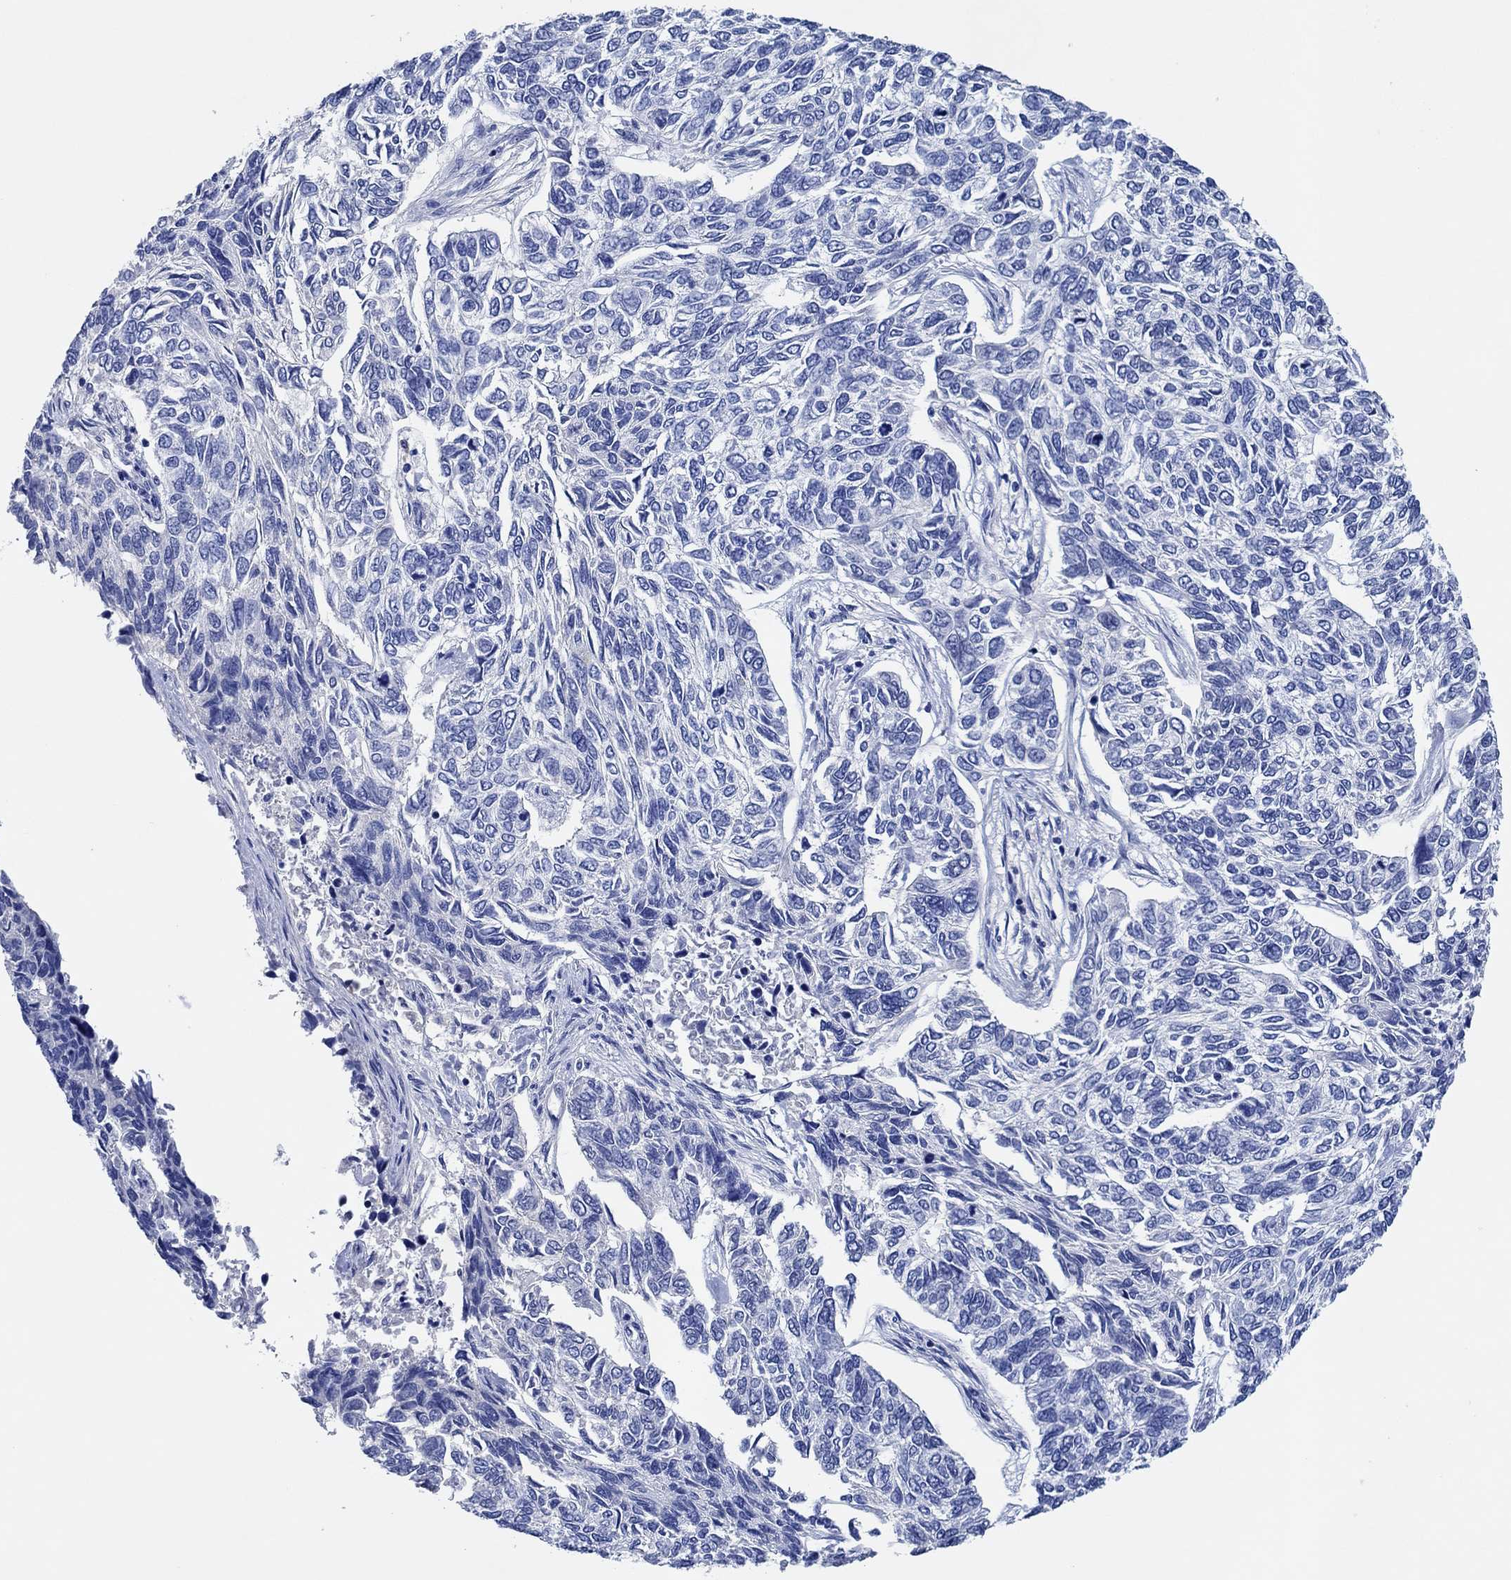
{"staining": {"intensity": "negative", "quantity": "none", "location": "none"}, "tissue": "skin cancer", "cell_type": "Tumor cells", "image_type": "cancer", "snomed": [{"axis": "morphology", "description": "Basal cell carcinoma"}, {"axis": "topography", "description": "Skin"}], "caption": "DAB immunohistochemical staining of human skin basal cell carcinoma exhibits no significant staining in tumor cells.", "gene": "CPNE6", "patient": {"sex": "female", "age": 65}}